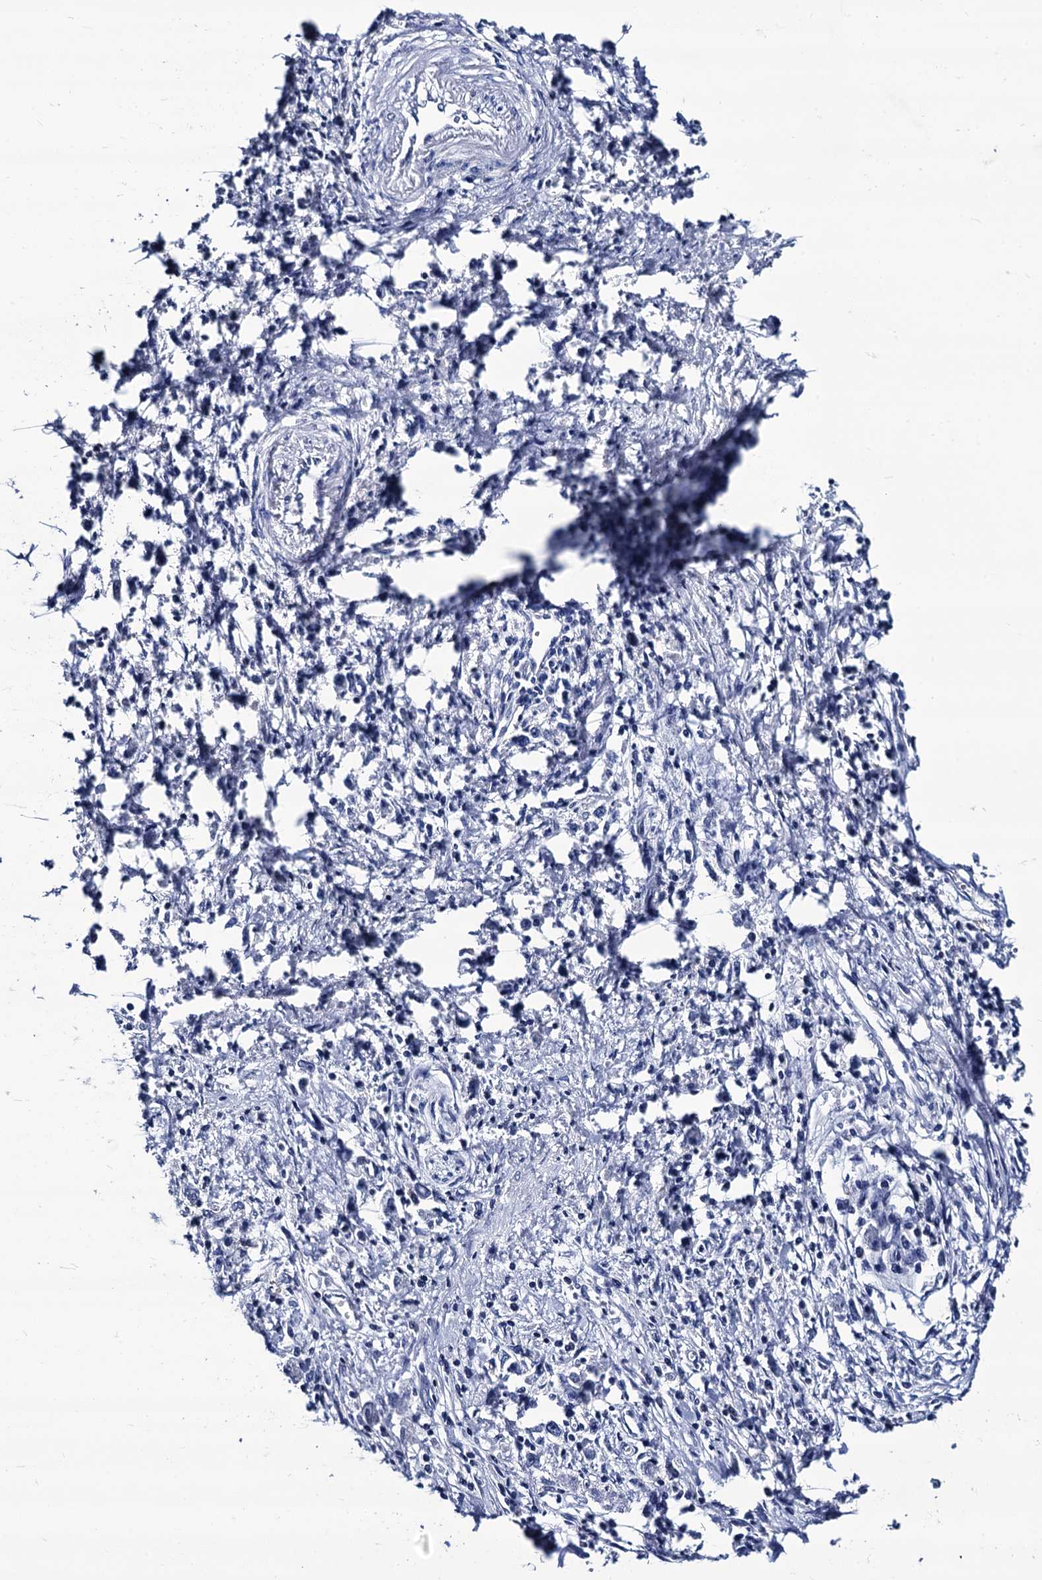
{"staining": {"intensity": "negative", "quantity": "none", "location": "none"}, "tissue": "stomach cancer", "cell_type": "Tumor cells", "image_type": "cancer", "snomed": [{"axis": "morphology", "description": "Adenocarcinoma, NOS"}, {"axis": "topography", "description": "Stomach"}], "caption": "The histopathology image shows no staining of tumor cells in stomach cancer. The staining was performed using DAB to visualize the protein expression in brown, while the nuclei were stained in blue with hematoxylin (Magnification: 20x).", "gene": "LRRC30", "patient": {"sex": "female", "age": 59}}